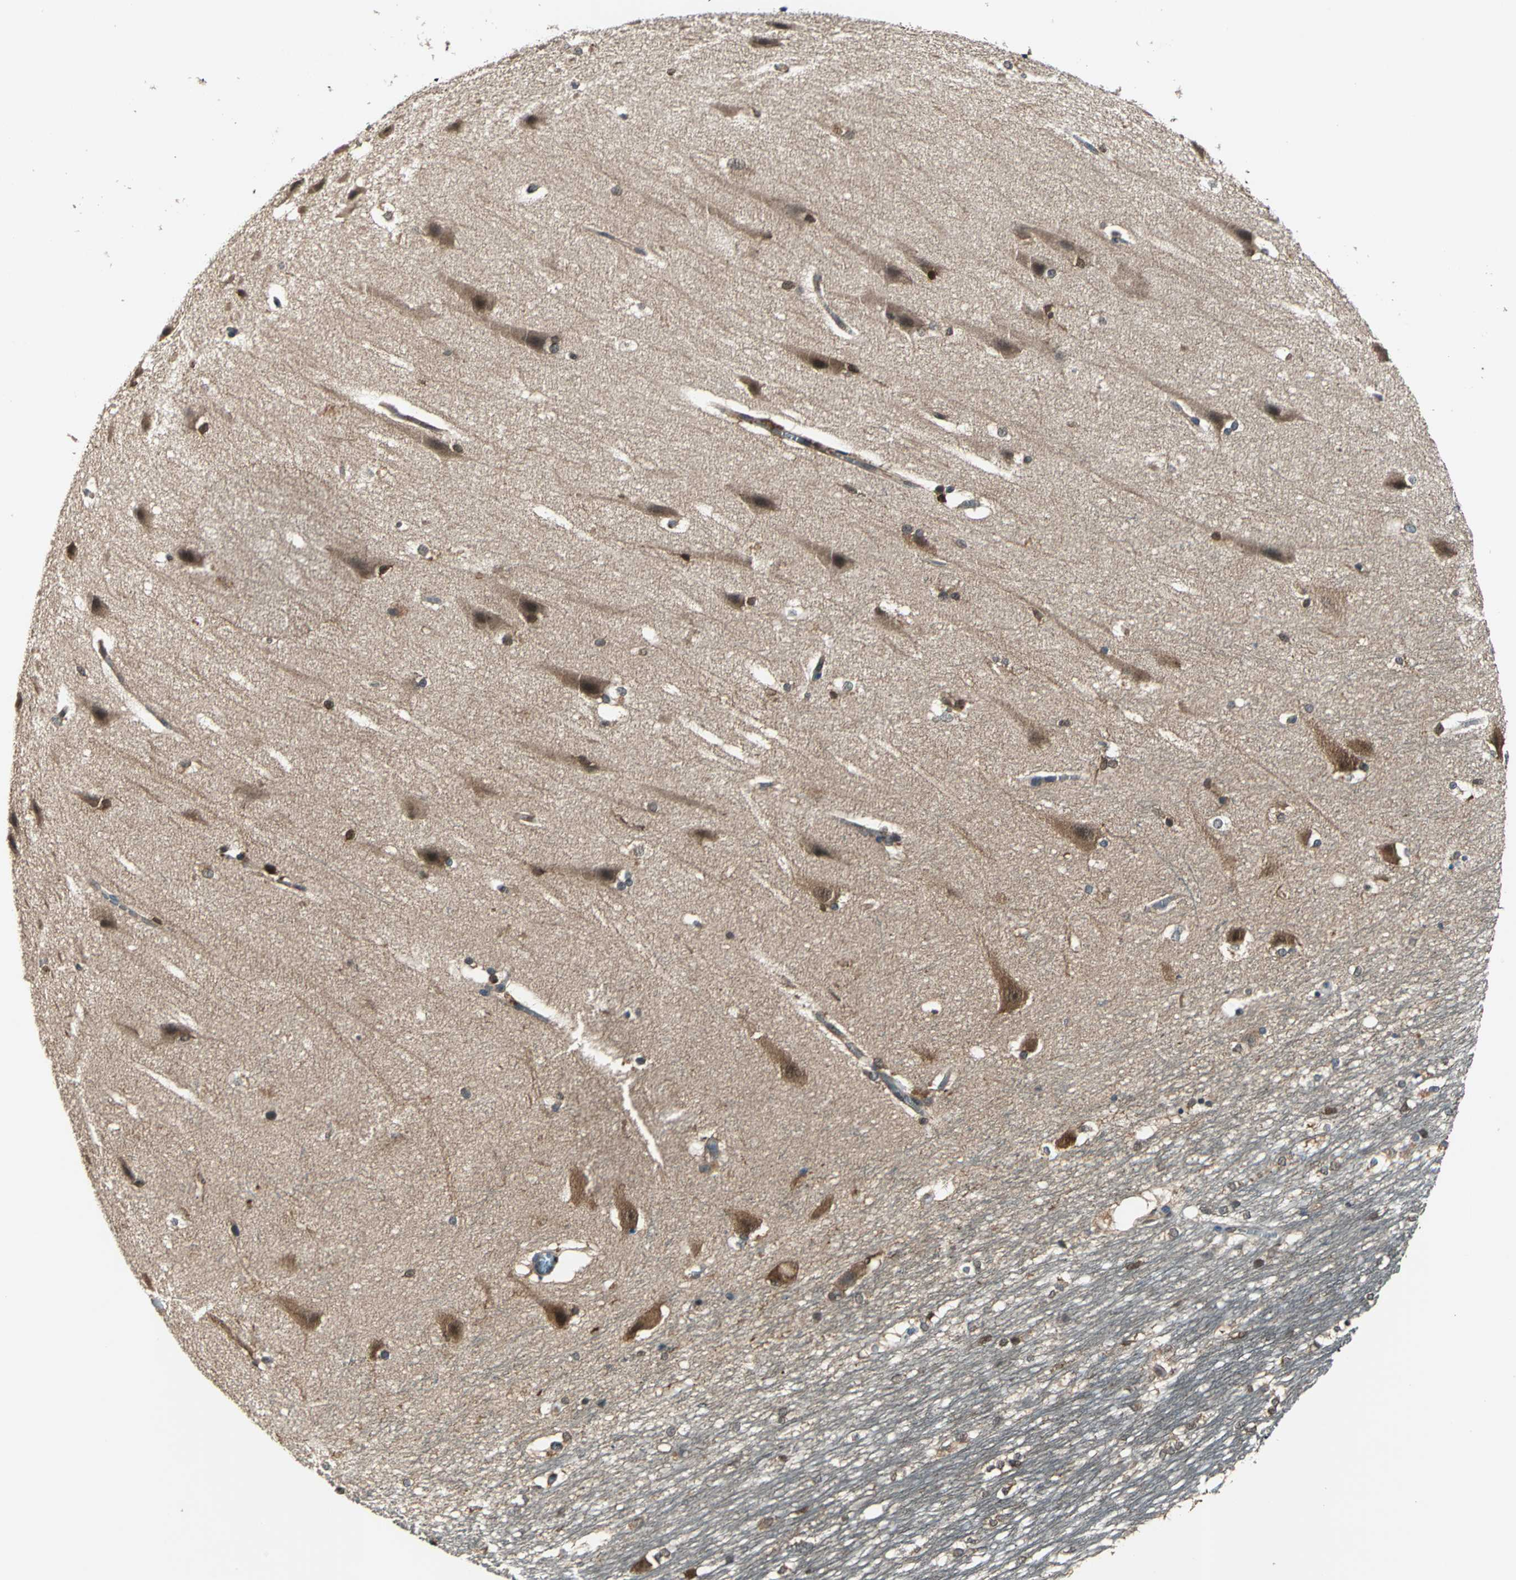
{"staining": {"intensity": "moderate", "quantity": "25%-75%", "location": "cytoplasmic/membranous,nuclear"}, "tissue": "hippocampus", "cell_type": "Glial cells", "image_type": "normal", "snomed": [{"axis": "morphology", "description": "Normal tissue, NOS"}, {"axis": "topography", "description": "Hippocampus"}], "caption": "The image reveals immunohistochemical staining of normal hippocampus. There is moderate cytoplasmic/membranous,nuclear positivity is identified in about 25%-75% of glial cells.", "gene": "RRM2B", "patient": {"sex": "female", "age": 19}}